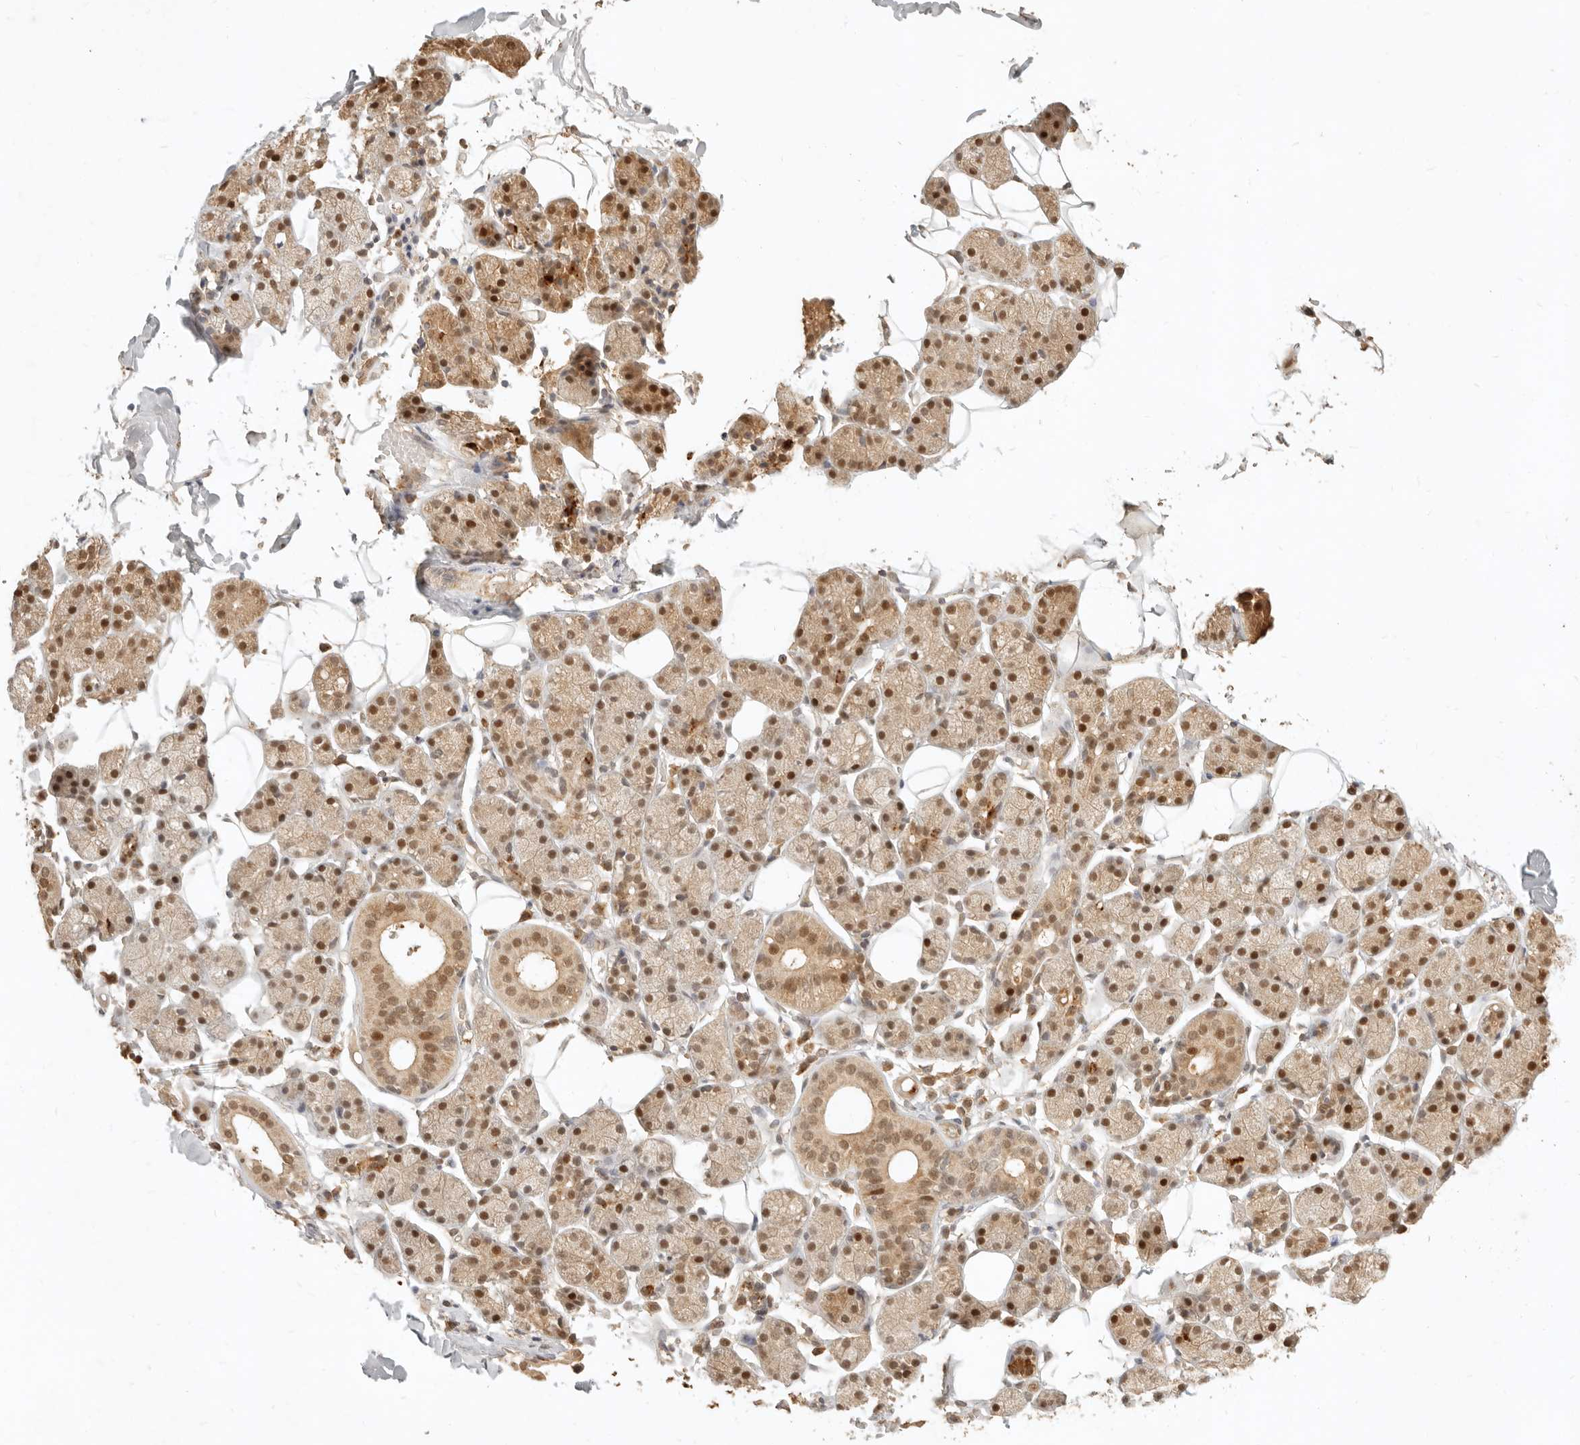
{"staining": {"intensity": "strong", "quantity": ">75%", "location": "cytoplasmic/membranous,nuclear"}, "tissue": "salivary gland", "cell_type": "Glandular cells", "image_type": "normal", "snomed": [{"axis": "morphology", "description": "Normal tissue, NOS"}, {"axis": "topography", "description": "Salivary gland"}], "caption": "Protein staining demonstrates strong cytoplasmic/membranous,nuclear positivity in approximately >75% of glandular cells in unremarkable salivary gland.", "gene": "KIF2B", "patient": {"sex": "female", "age": 33}}